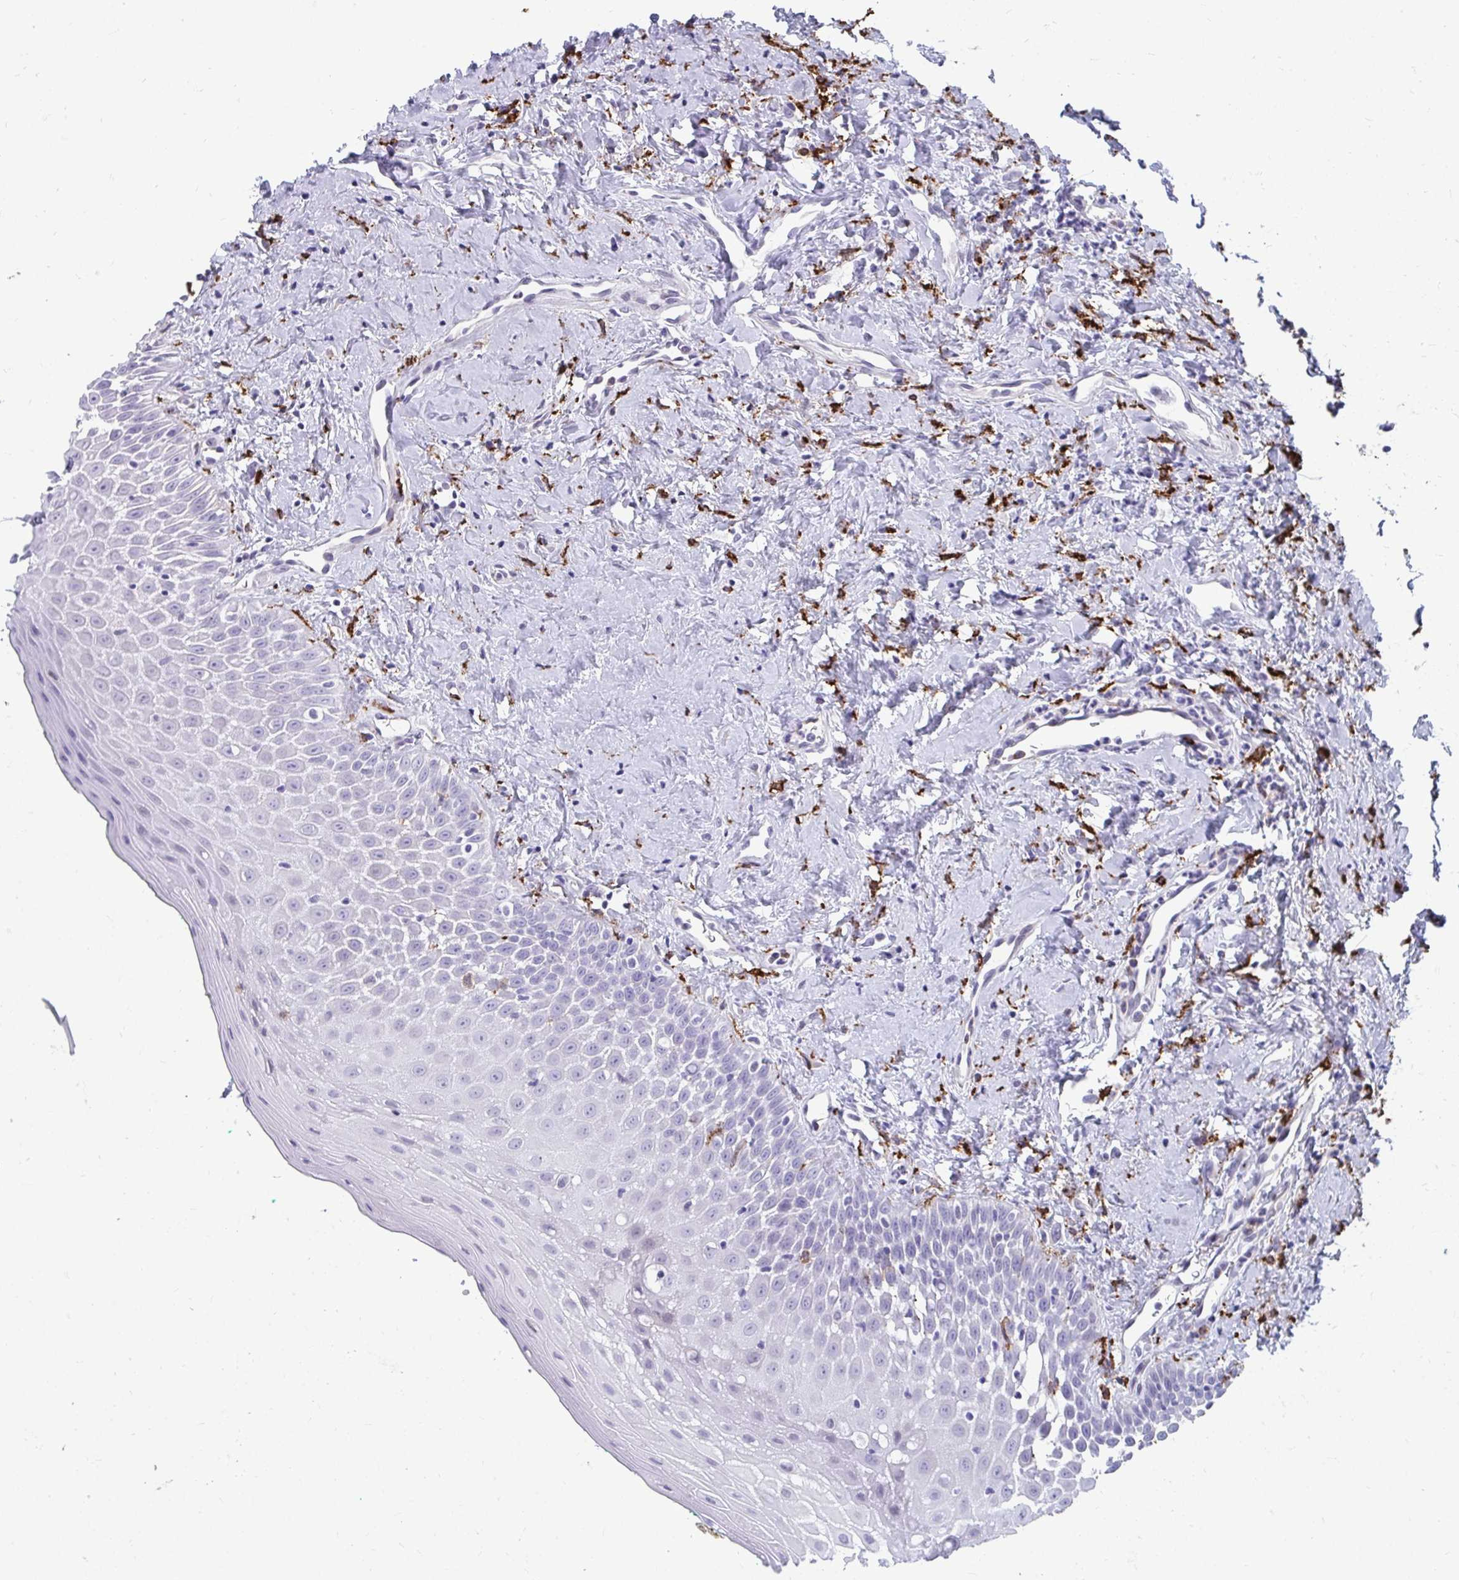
{"staining": {"intensity": "negative", "quantity": "none", "location": "none"}, "tissue": "oral mucosa", "cell_type": "Squamous epithelial cells", "image_type": "normal", "snomed": [{"axis": "morphology", "description": "Normal tissue, NOS"}, {"axis": "topography", "description": "Oral tissue"}], "caption": "DAB immunohistochemical staining of benign human oral mucosa displays no significant positivity in squamous epithelial cells.", "gene": "CD163", "patient": {"sex": "female", "age": 70}}